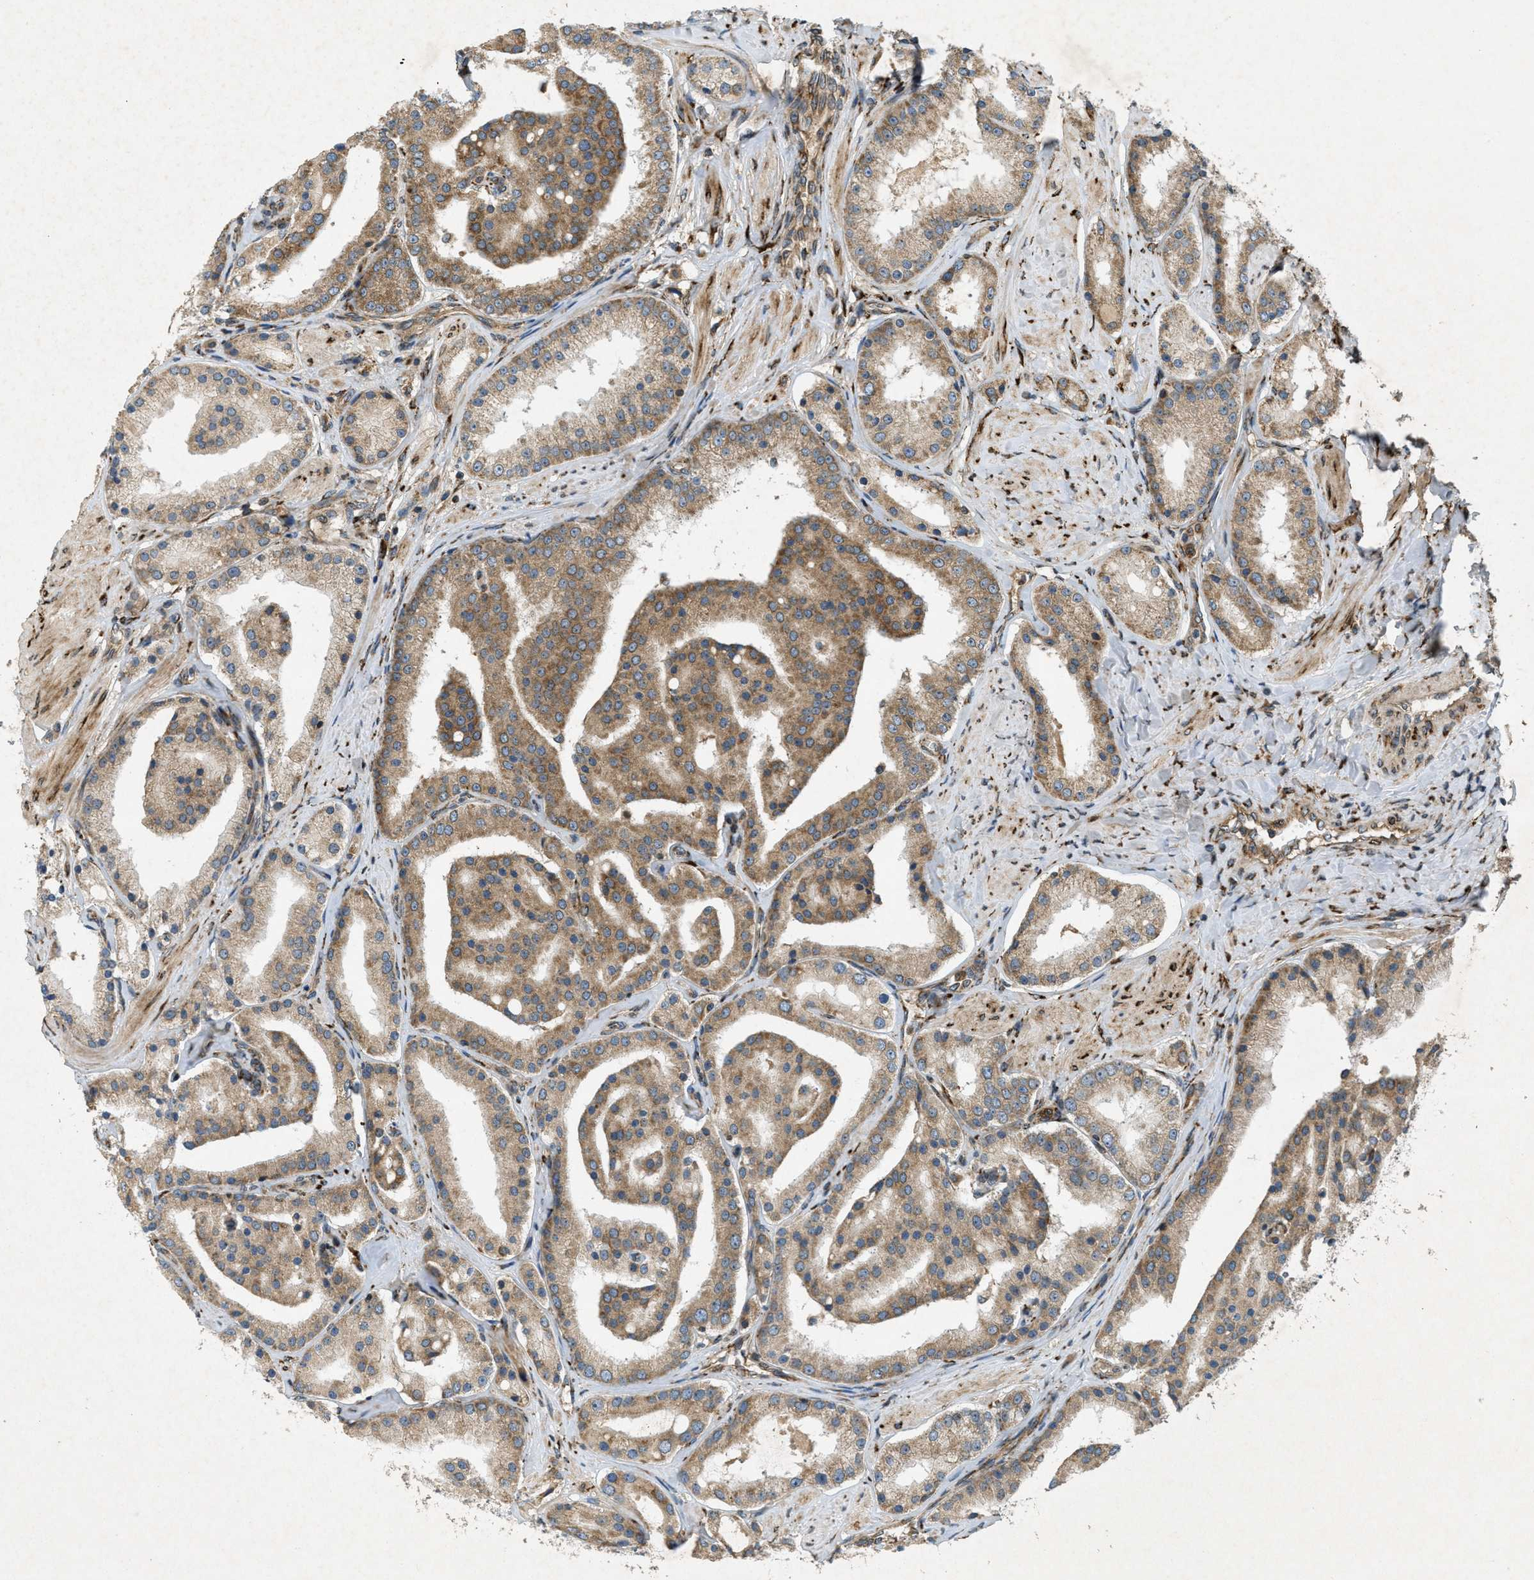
{"staining": {"intensity": "moderate", "quantity": ">75%", "location": "cytoplasmic/membranous"}, "tissue": "prostate cancer", "cell_type": "Tumor cells", "image_type": "cancer", "snomed": [{"axis": "morphology", "description": "Adenocarcinoma, Low grade"}, {"axis": "topography", "description": "Prostate"}], "caption": "High-magnification brightfield microscopy of prostate cancer stained with DAB (brown) and counterstained with hematoxylin (blue). tumor cells exhibit moderate cytoplasmic/membranous expression is seen in approximately>75% of cells.", "gene": "PCDH18", "patient": {"sex": "male", "age": 63}}